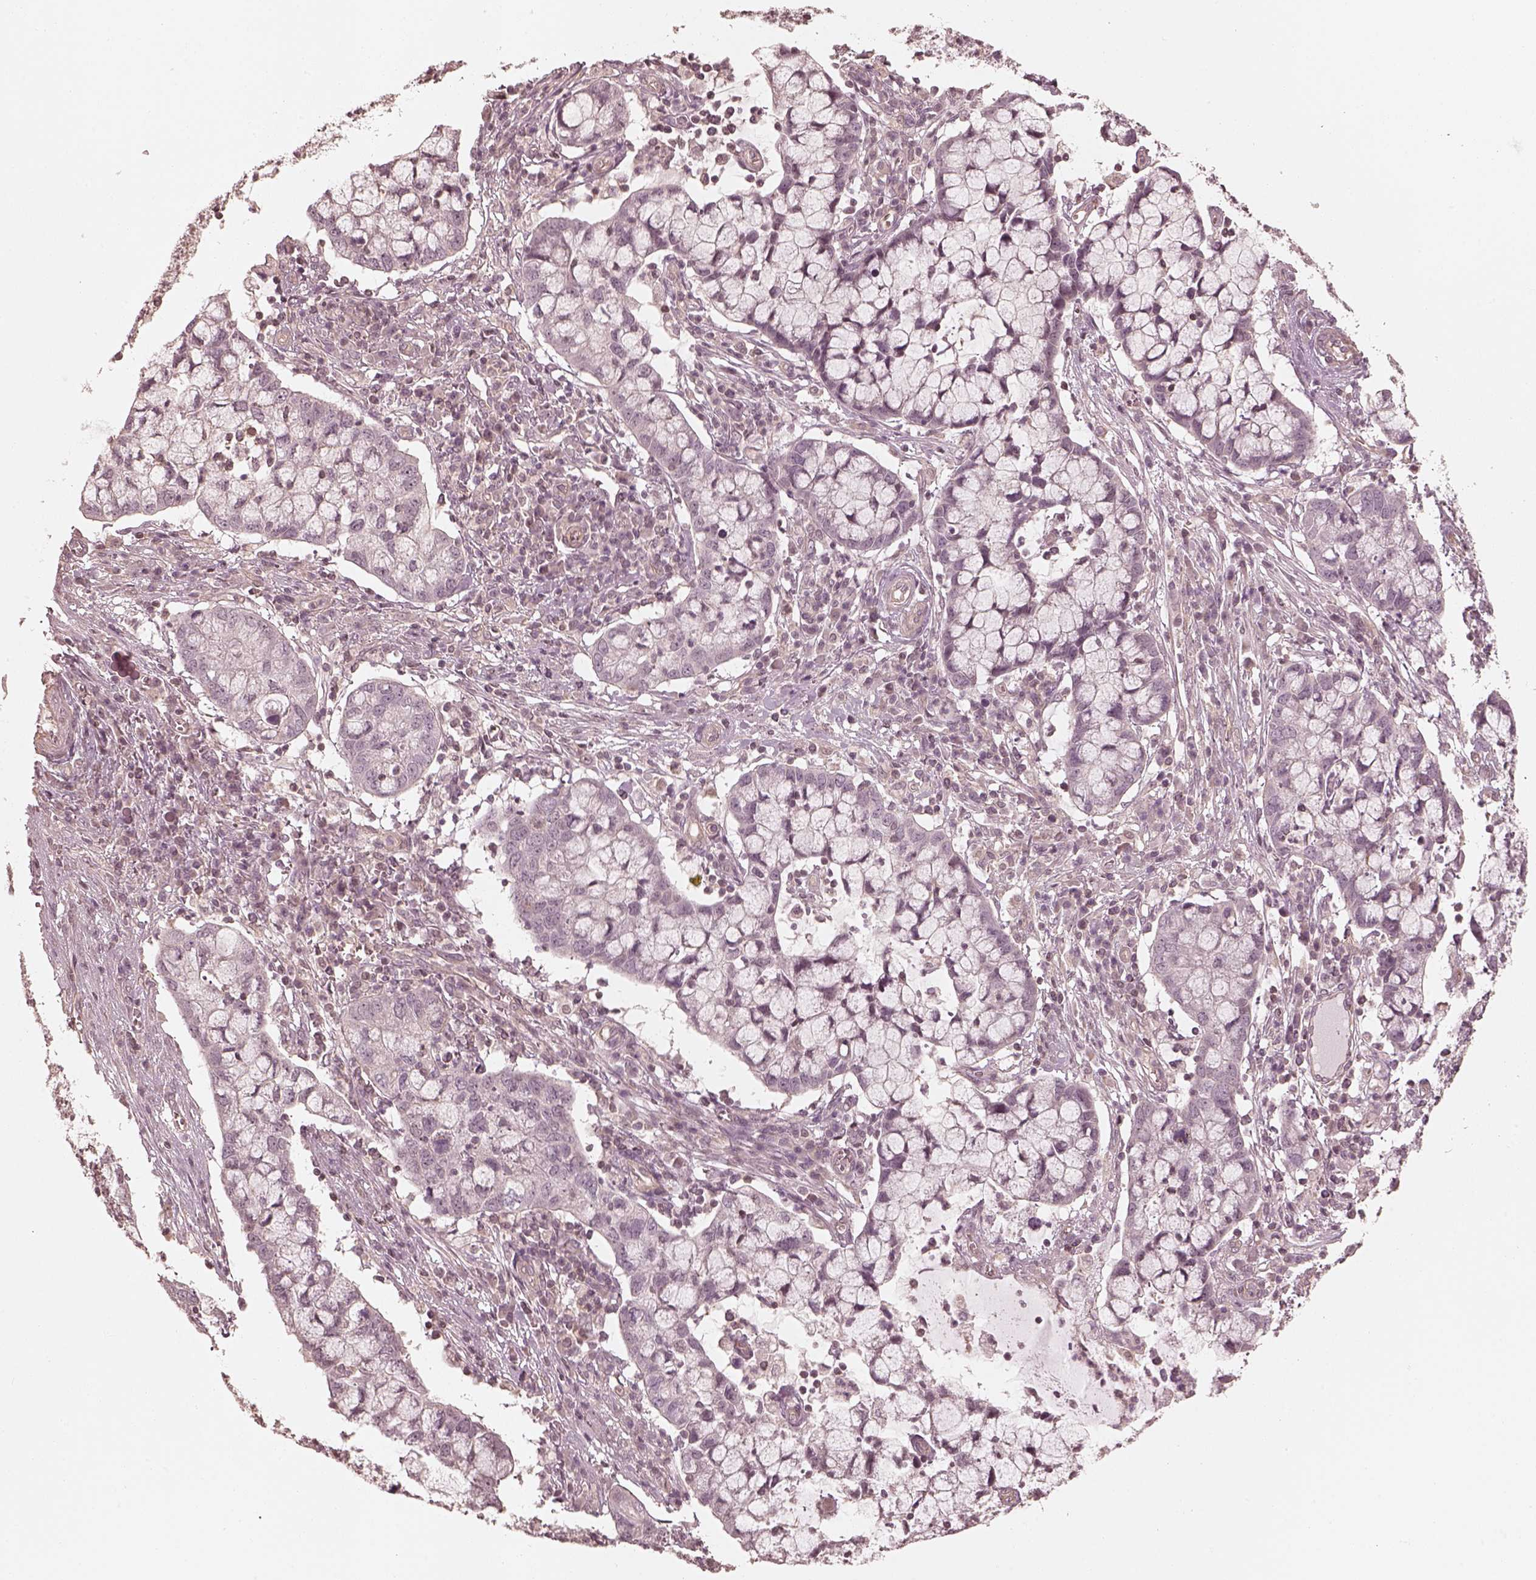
{"staining": {"intensity": "negative", "quantity": "none", "location": "none"}, "tissue": "cervical cancer", "cell_type": "Tumor cells", "image_type": "cancer", "snomed": [{"axis": "morphology", "description": "Adenocarcinoma, NOS"}, {"axis": "topography", "description": "Cervix"}], "caption": "Tumor cells show no significant positivity in cervical cancer.", "gene": "KIF5C", "patient": {"sex": "female", "age": 40}}